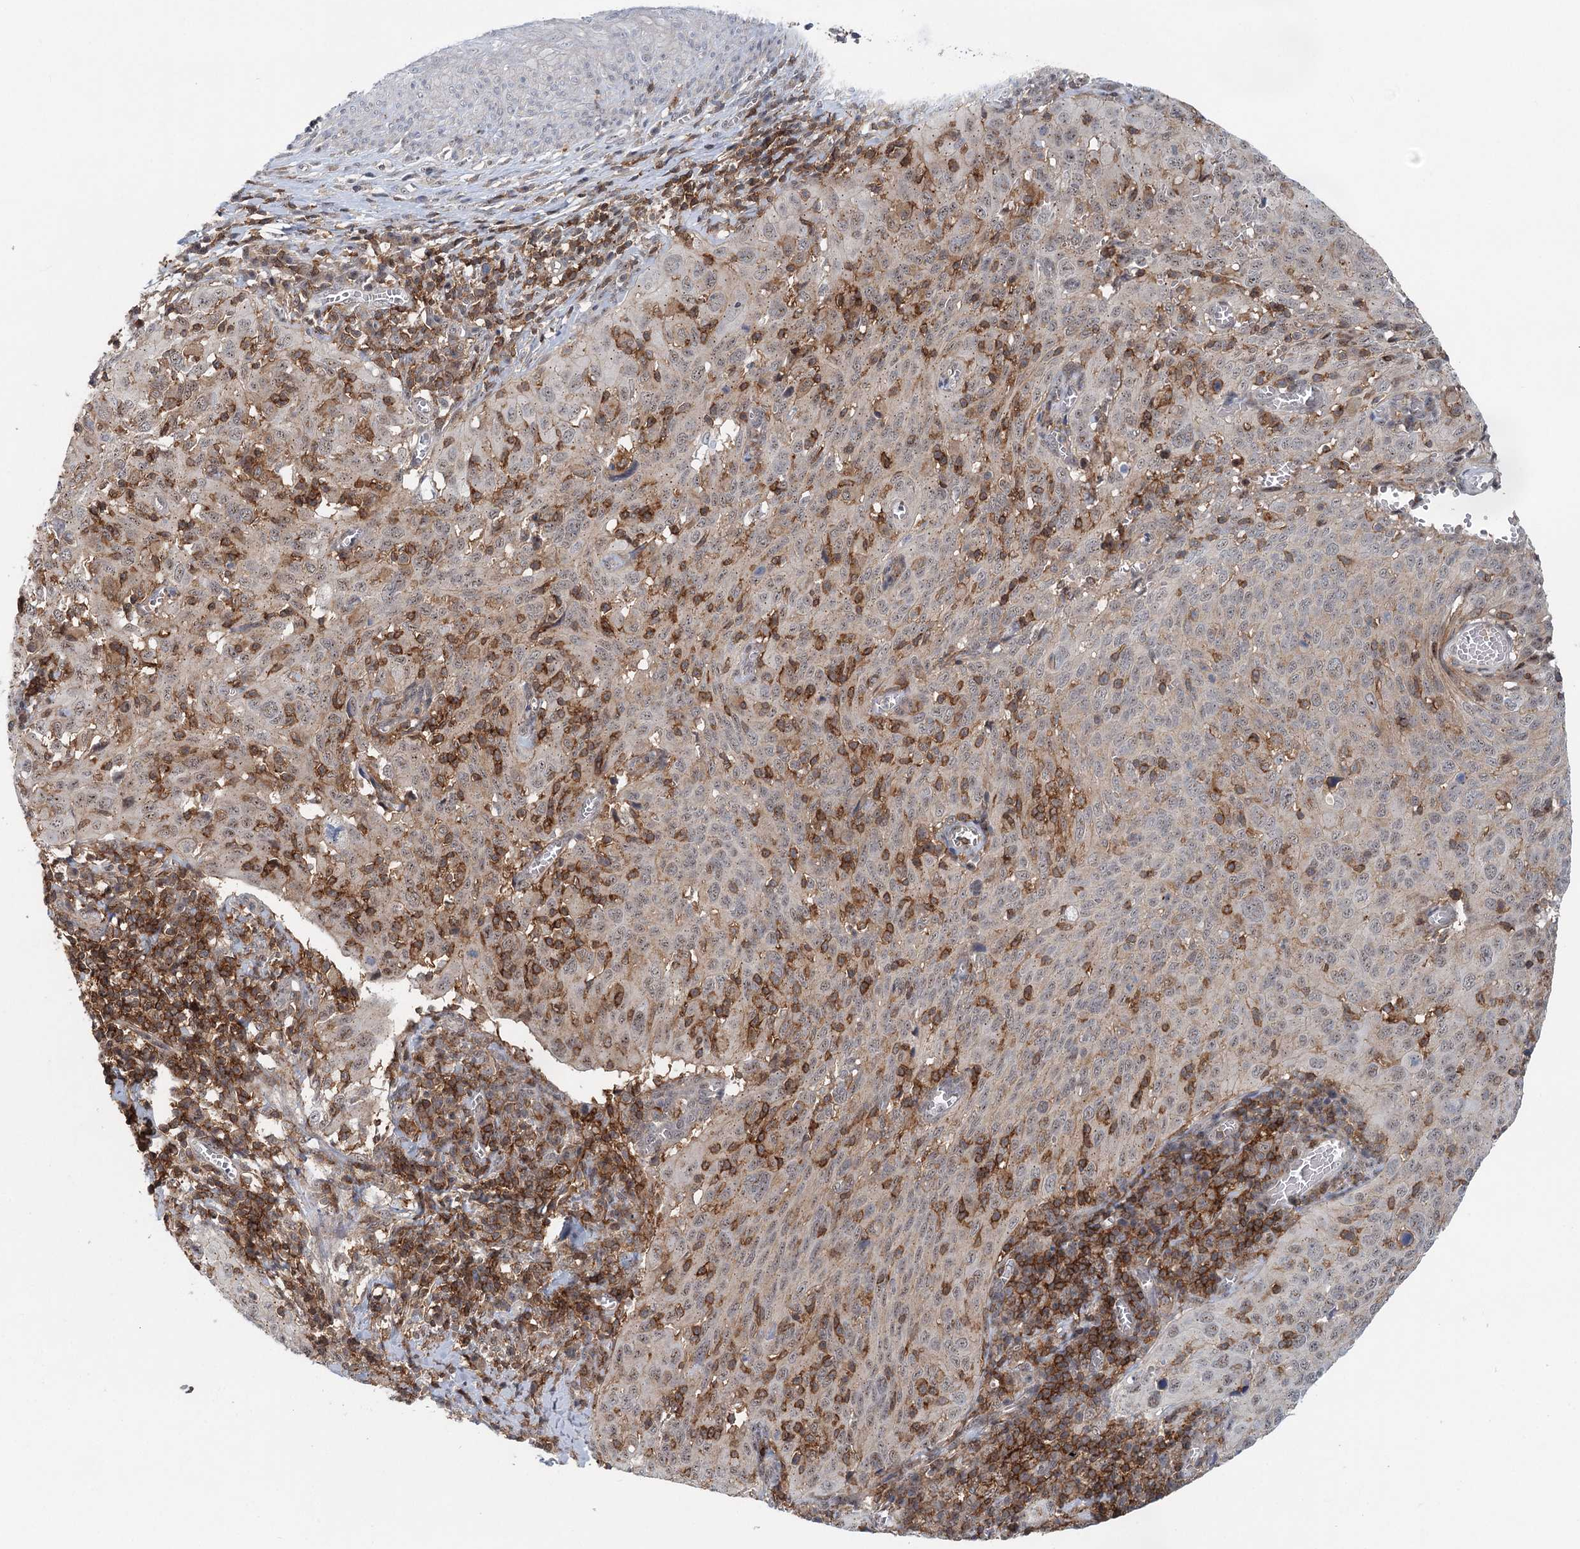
{"staining": {"intensity": "negative", "quantity": "none", "location": "none"}, "tissue": "cervical cancer", "cell_type": "Tumor cells", "image_type": "cancer", "snomed": [{"axis": "morphology", "description": "Squamous cell carcinoma, NOS"}, {"axis": "topography", "description": "Cervix"}], "caption": "Cervical cancer stained for a protein using immunohistochemistry (IHC) shows no expression tumor cells.", "gene": "CDC42SE2", "patient": {"sex": "female", "age": 31}}